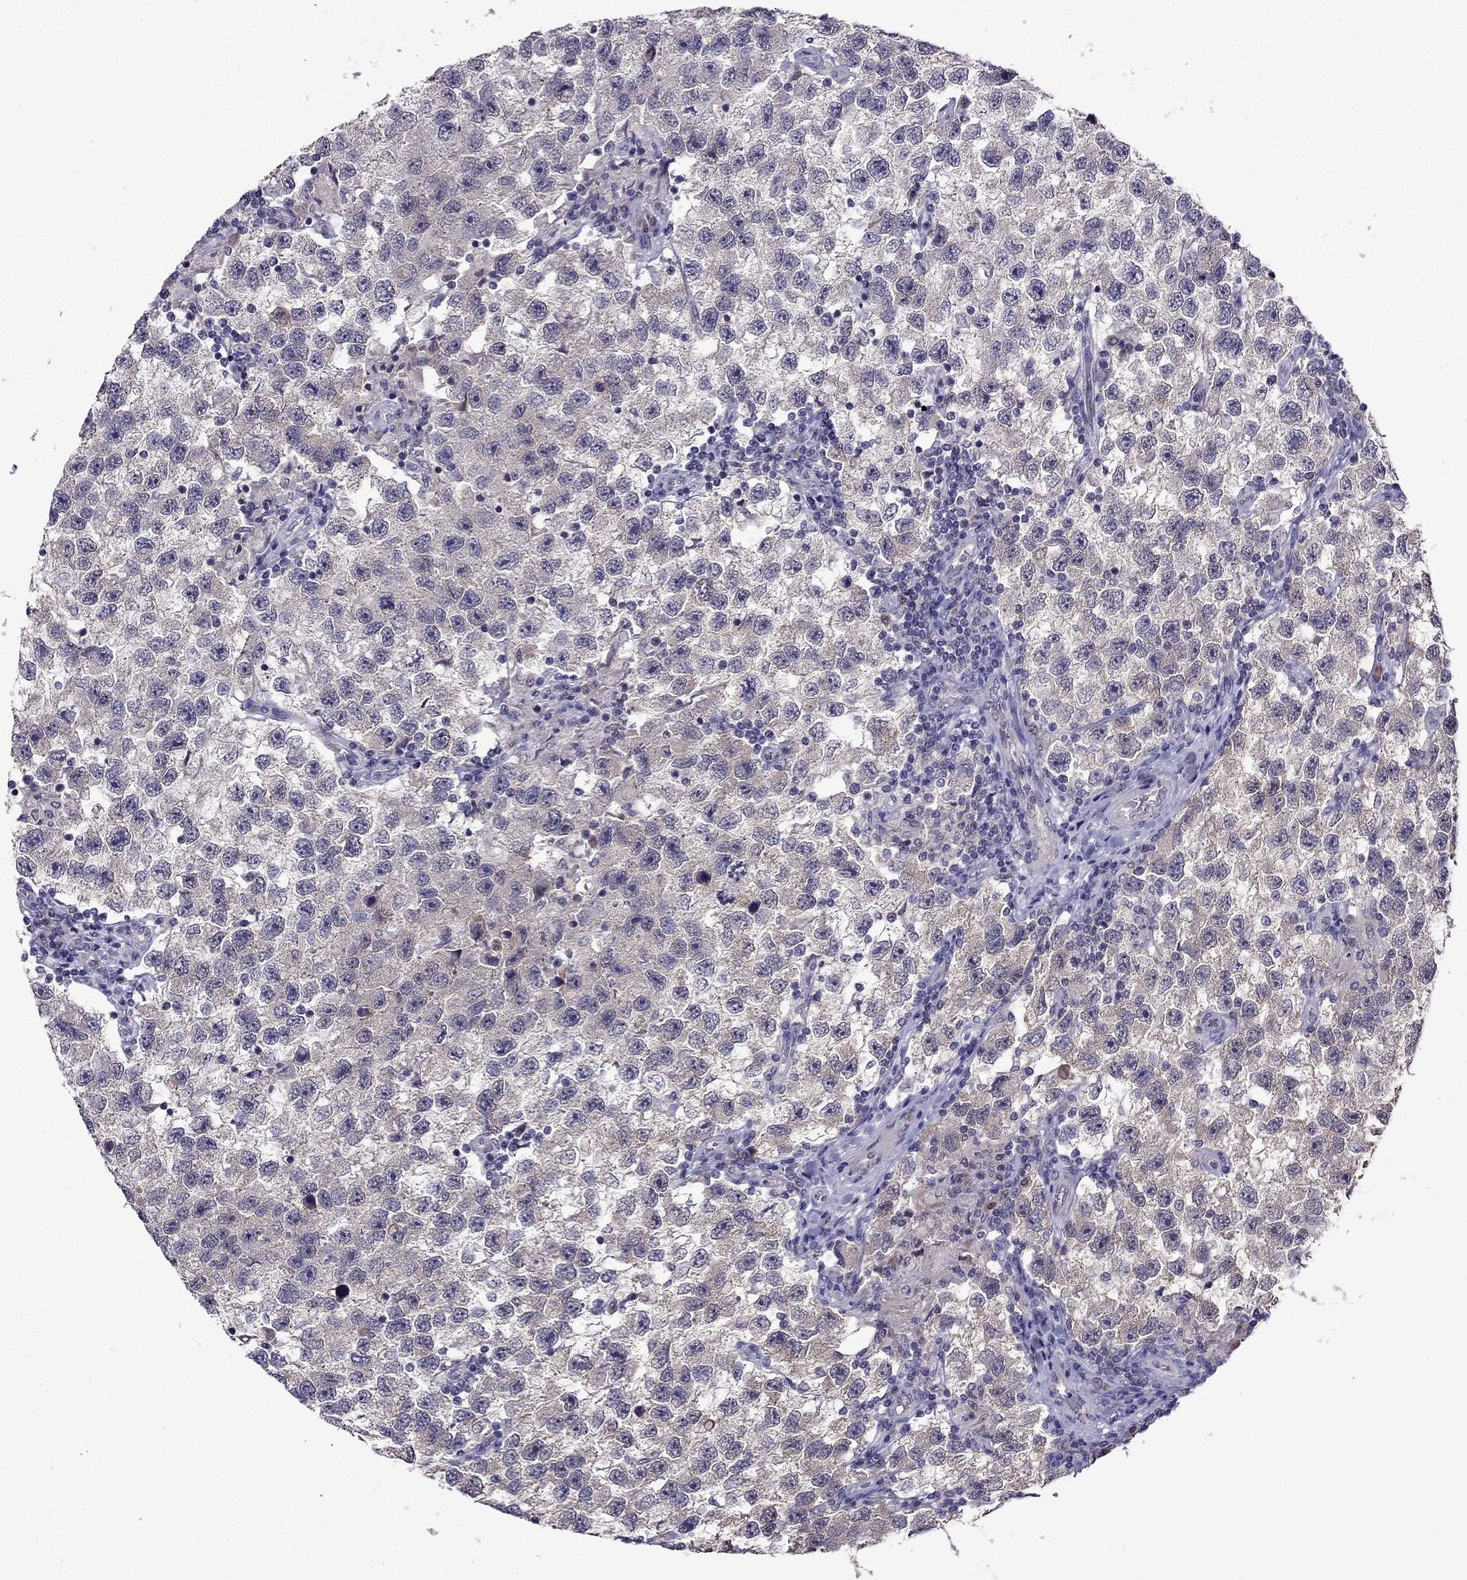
{"staining": {"intensity": "negative", "quantity": "none", "location": "none"}, "tissue": "testis cancer", "cell_type": "Tumor cells", "image_type": "cancer", "snomed": [{"axis": "morphology", "description": "Seminoma, NOS"}, {"axis": "topography", "description": "Testis"}], "caption": "An immunohistochemistry (IHC) image of testis cancer (seminoma) is shown. There is no staining in tumor cells of testis cancer (seminoma). (DAB (3,3'-diaminobenzidine) immunohistochemistry with hematoxylin counter stain).", "gene": "CDK5", "patient": {"sex": "male", "age": 26}}